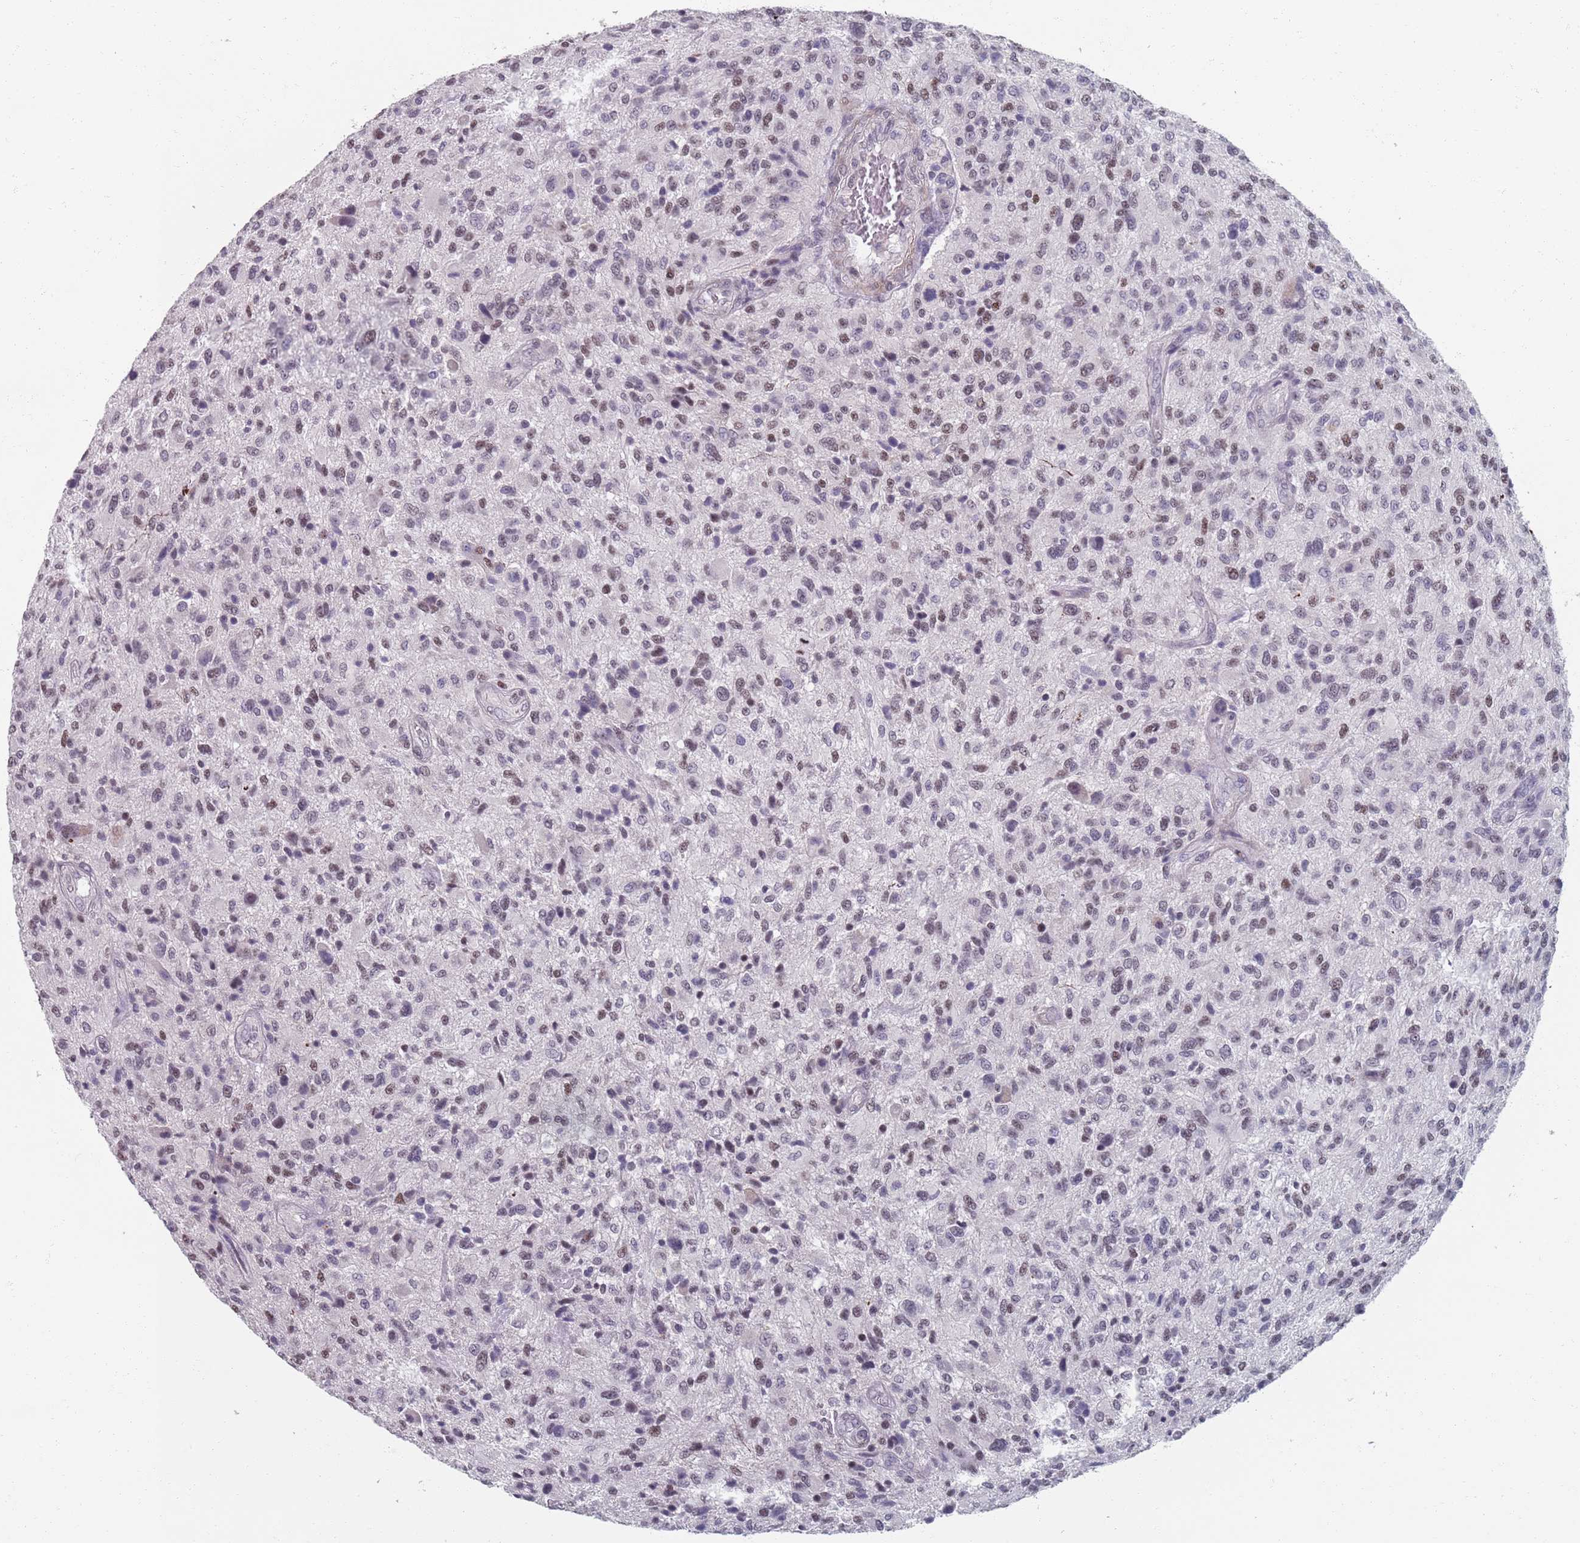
{"staining": {"intensity": "moderate", "quantity": "25%-75%", "location": "nuclear"}, "tissue": "glioma", "cell_type": "Tumor cells", "image_type": "cancer", "snomed": [{"axis": "morphology", "description": "Glioma, malignant, High grade"}, {"axis": "topography", "description": "Brain"}], "caption": "Protein staining of malignant glioma (high-grade) tissue reveals moderate nuclear positivity in approximately 25%-75% of tumor cells.", "gene": "SAMD1", "patient": {"sex": "male", "age": 47}}